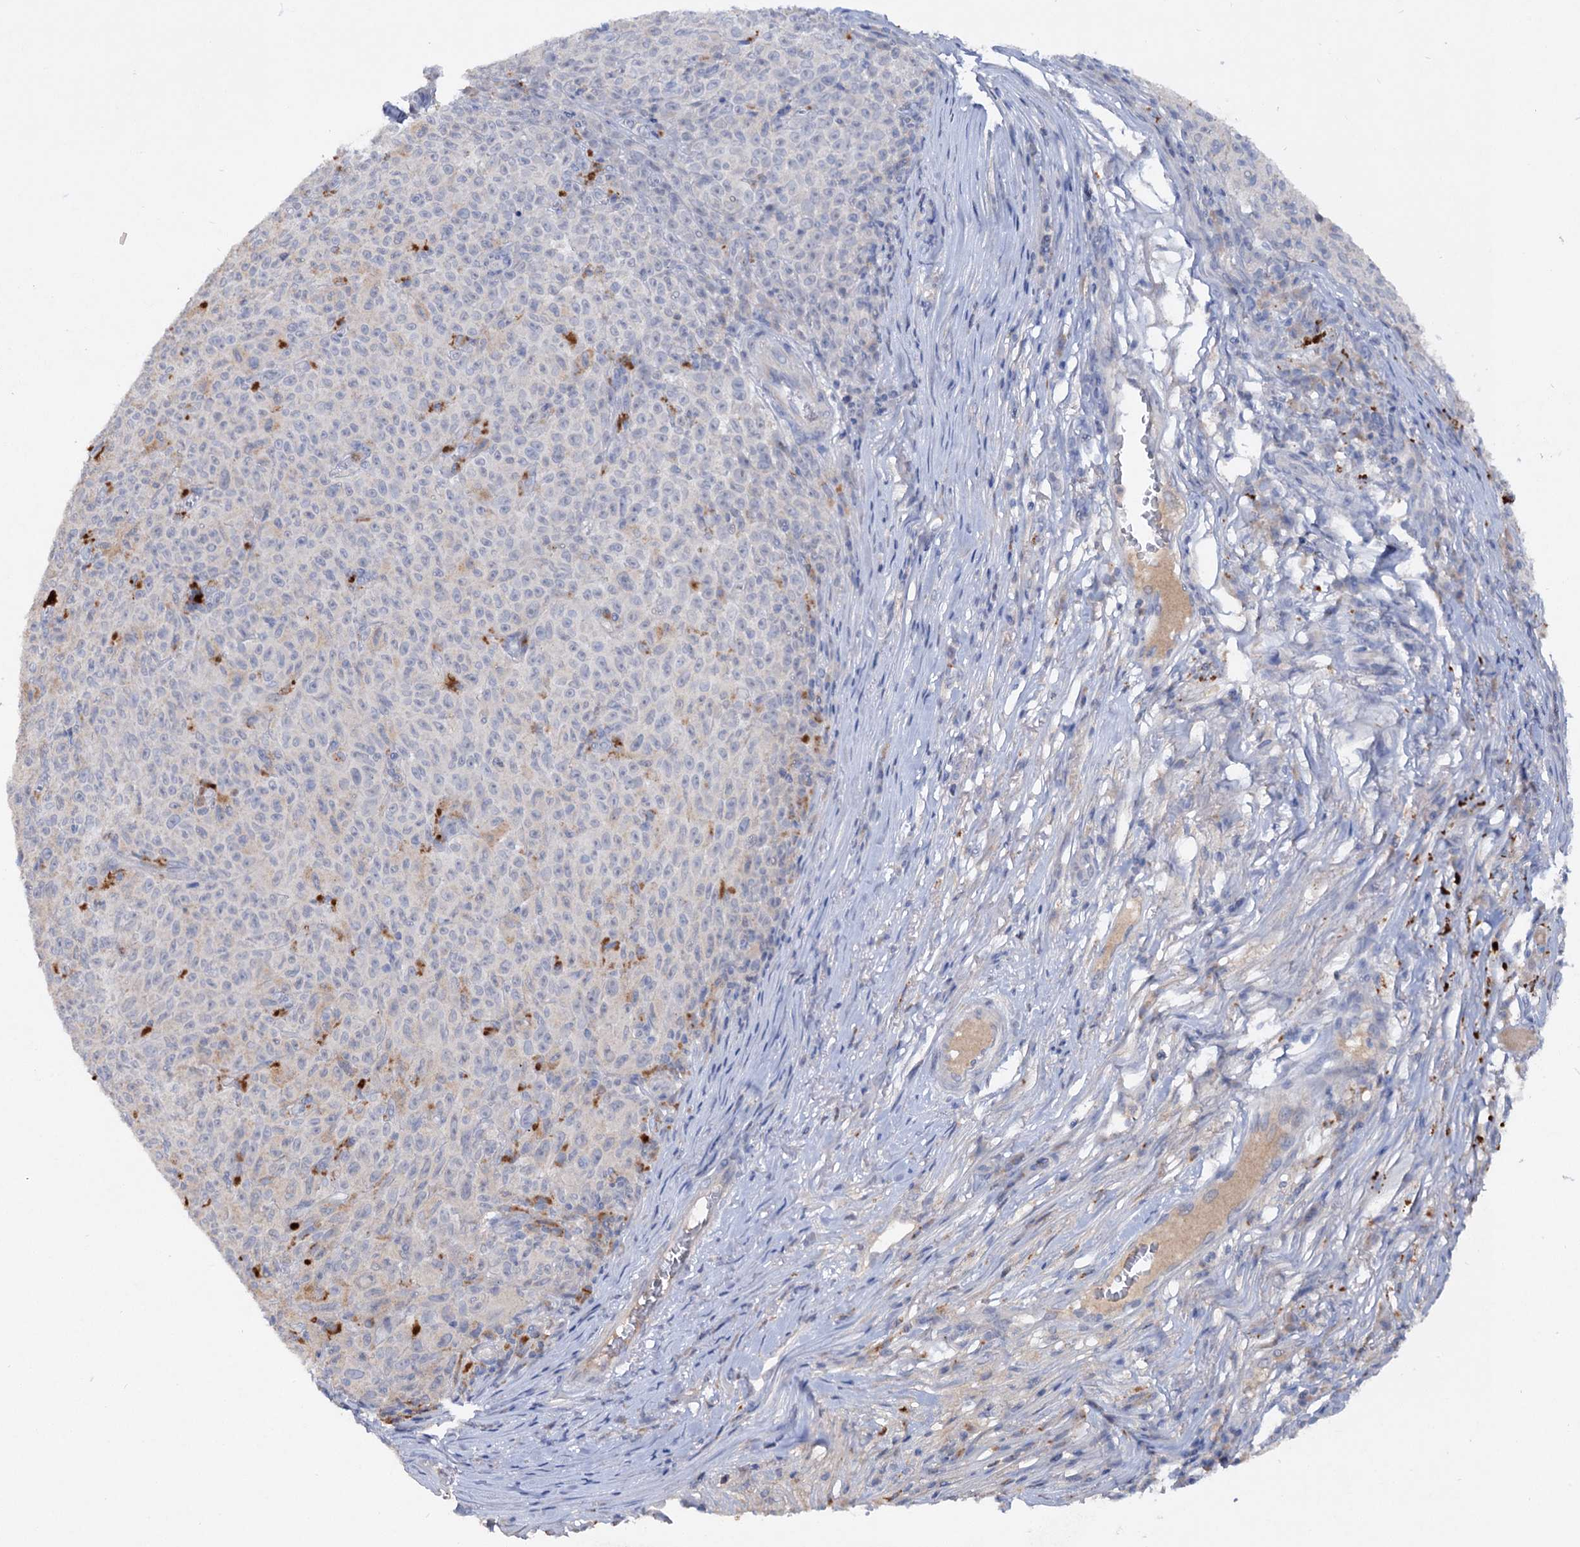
{"staining": {"intensity": "negative", "quantity": "none", "location": "none"}, "tissue": "melanoma", "cell_type": "Tumor cells", "image_type": "cancer", "snomed": [{"axis": "morphology", "description": "Malignant melanoma, NOS"}, {"axis": "topography", "description": "Skin"}], "caption": "A high-resolution photomicrograph shows immunohistochemistry staining of malignant melanoma, which shows no significant expression in tumor cells.", "gene": "ATP4A", "patient": {"sex": "female", "age": 82}}